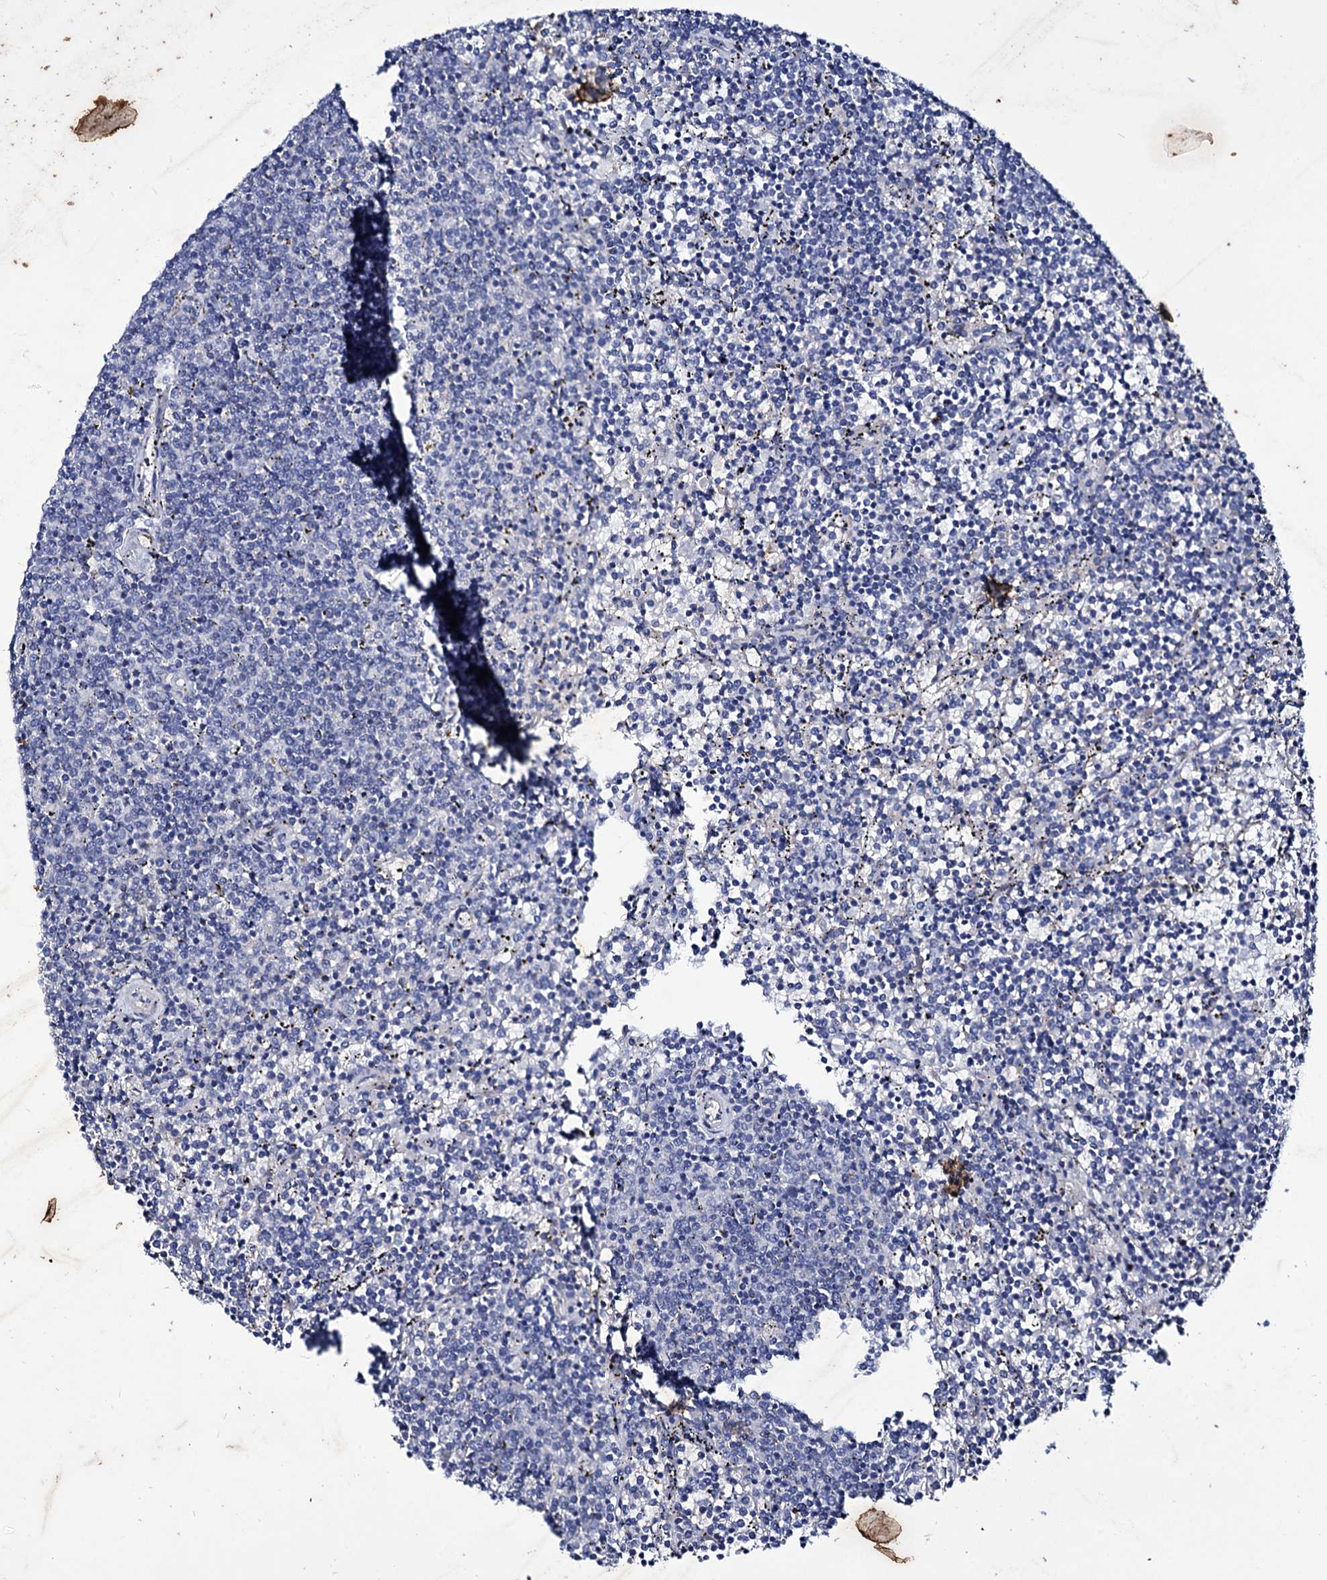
{"staining": {"intensity": "negative", "quantity": "none", "location": "none"}, "tissue": "lymphoma", "cell_type": "Tumor cells", "image_type": "cancer", "snomed": [{"axis": "morphology", "description": "Malignant lymphoma, non-Hodgkin's type, Low grade"}, {"axis": "topography", "description": "Spleen"}], "caption": "Human low-grade malignant lymphoma, non-Hodgkin's type stained for a protein using immunohistochemistry (IHC) displays no staining in tumor cells.", "gene": "AXL", "patient": {"sex": "female", "age": 50}}